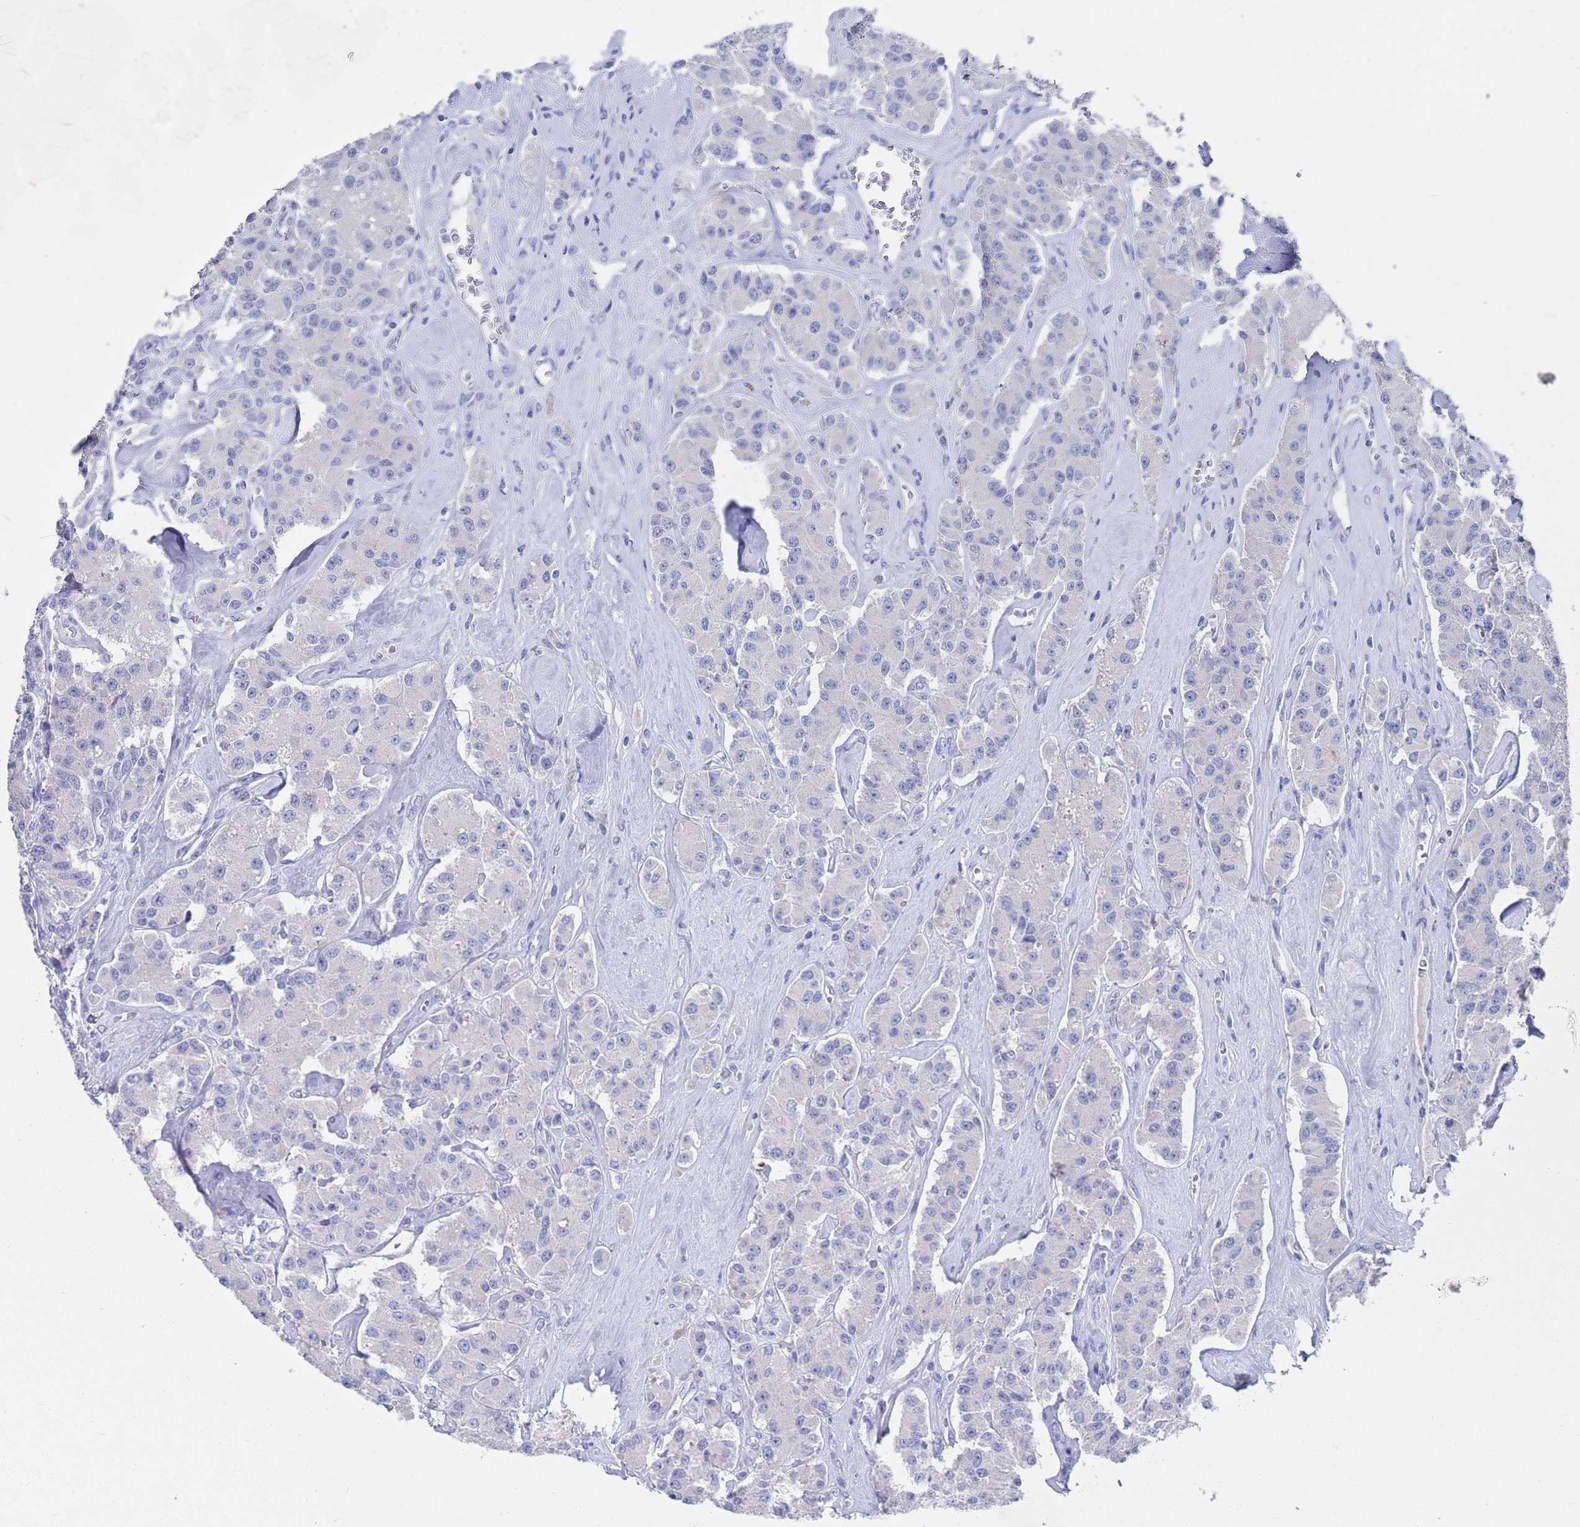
{"staining": {"intensity": "negative", "quantity": "none", "location": "none"}, "tissue": "carcinoid", "cell_type": "Tumor cells", "image_type": "cancer", "snomed": [{"axis": "morphology", "description": "Carcinoid, malignant, NOS"}, {"axis": "topography", "description": "Pancreas"}], "caption": "Tumor cells are negative for protein expression in human carcinoid (malignant).", "gene": "MTMR2", "patient": {"sex": "male", "age": 41}}